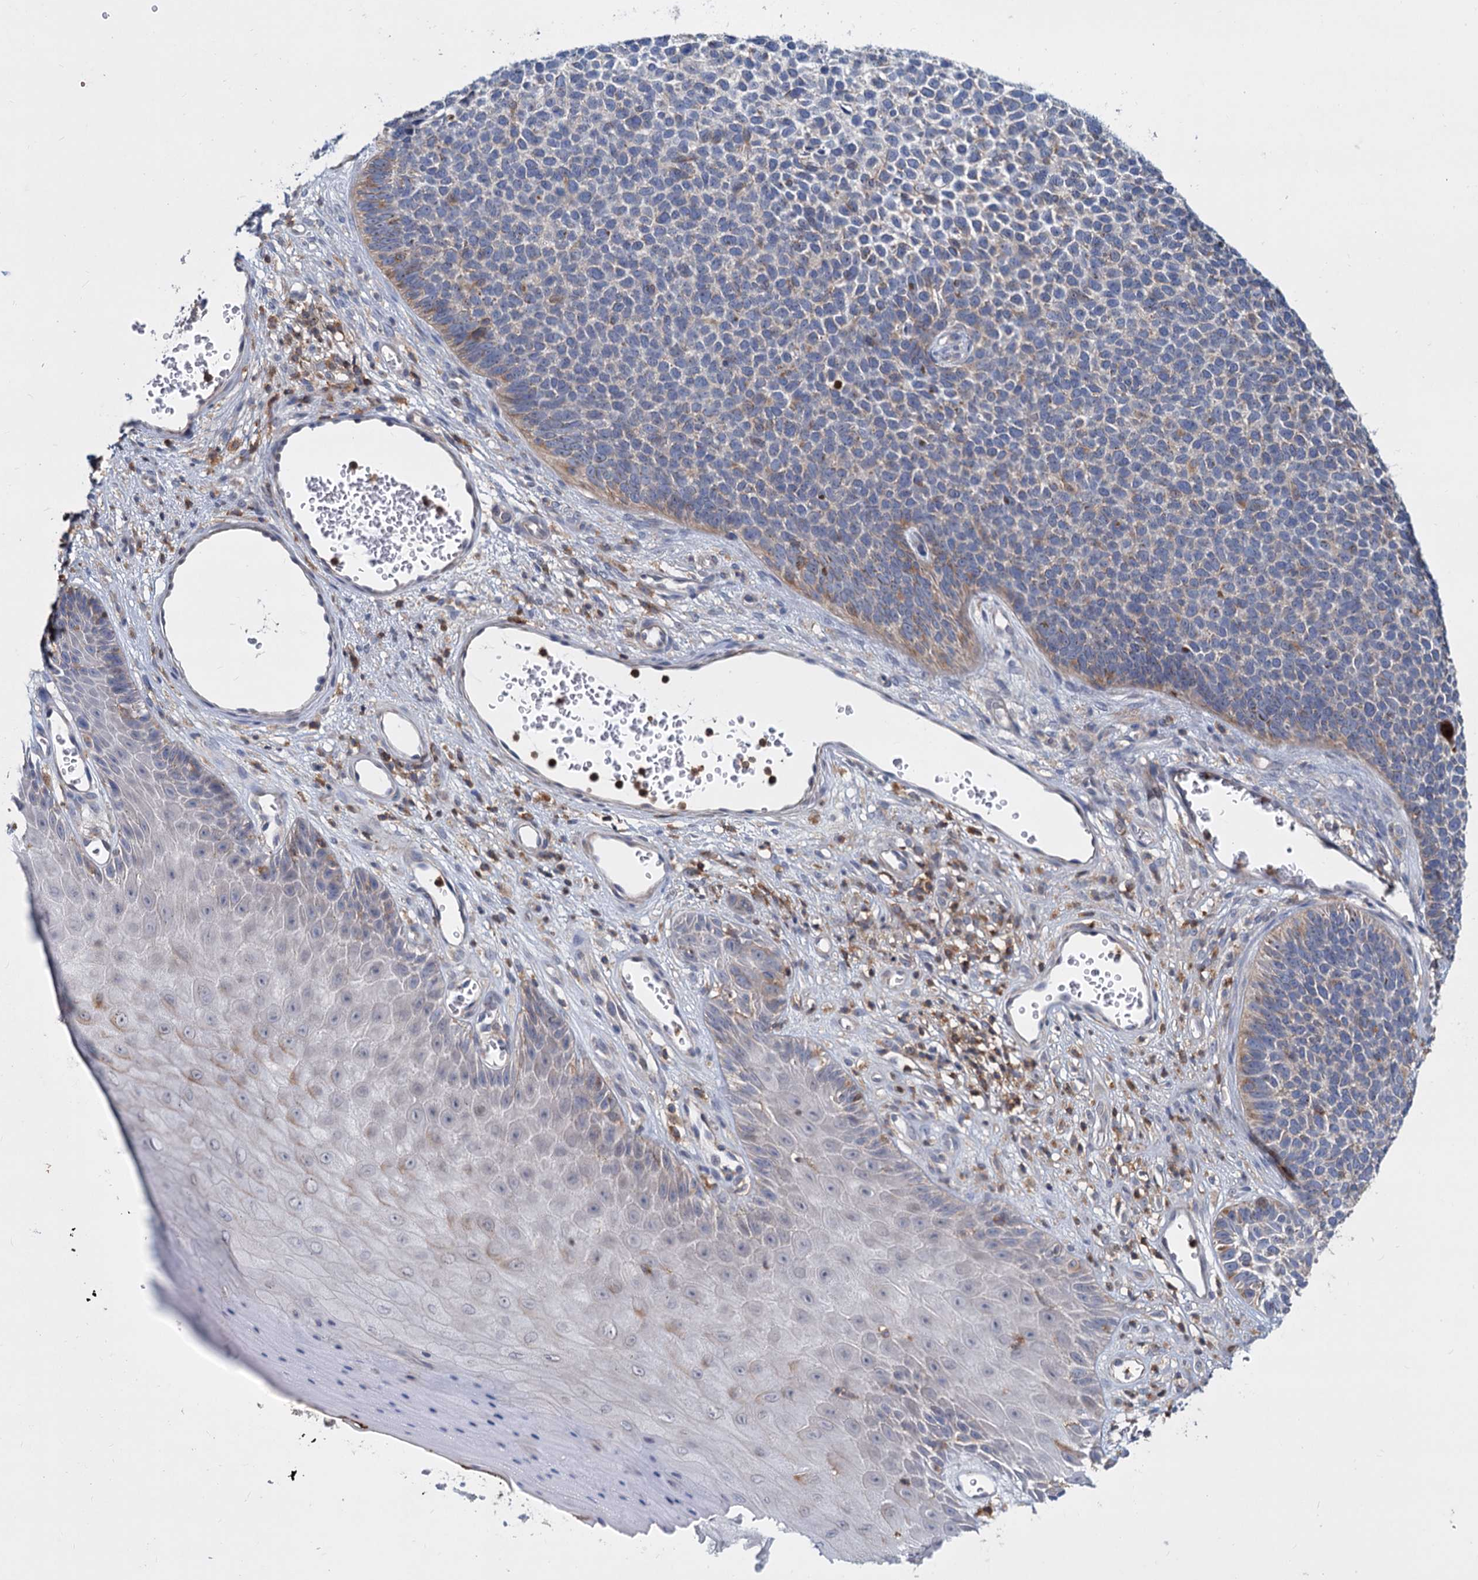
{"staining": {"intensity": "weak", "quantity": "<25%", "location": "cytoplasmic/membranous"}, "tissue": "skin cancer", "cell_type": "Tumor cells", "image_type": "cancer", "snomed": [{"axis": "morphology", "description": "Basal cell carcinoma"}, {"axis": "topography", "description": "Skin"}], "caption": "High power microscopy histopathology image of an immunohistochemistry (IHC) histopathology image of basal cell carcinoma (skin), revealing no significant staining in tumor cells.", "gene": "LRCH4", "patient": {"sex": "female", "age": 84}}